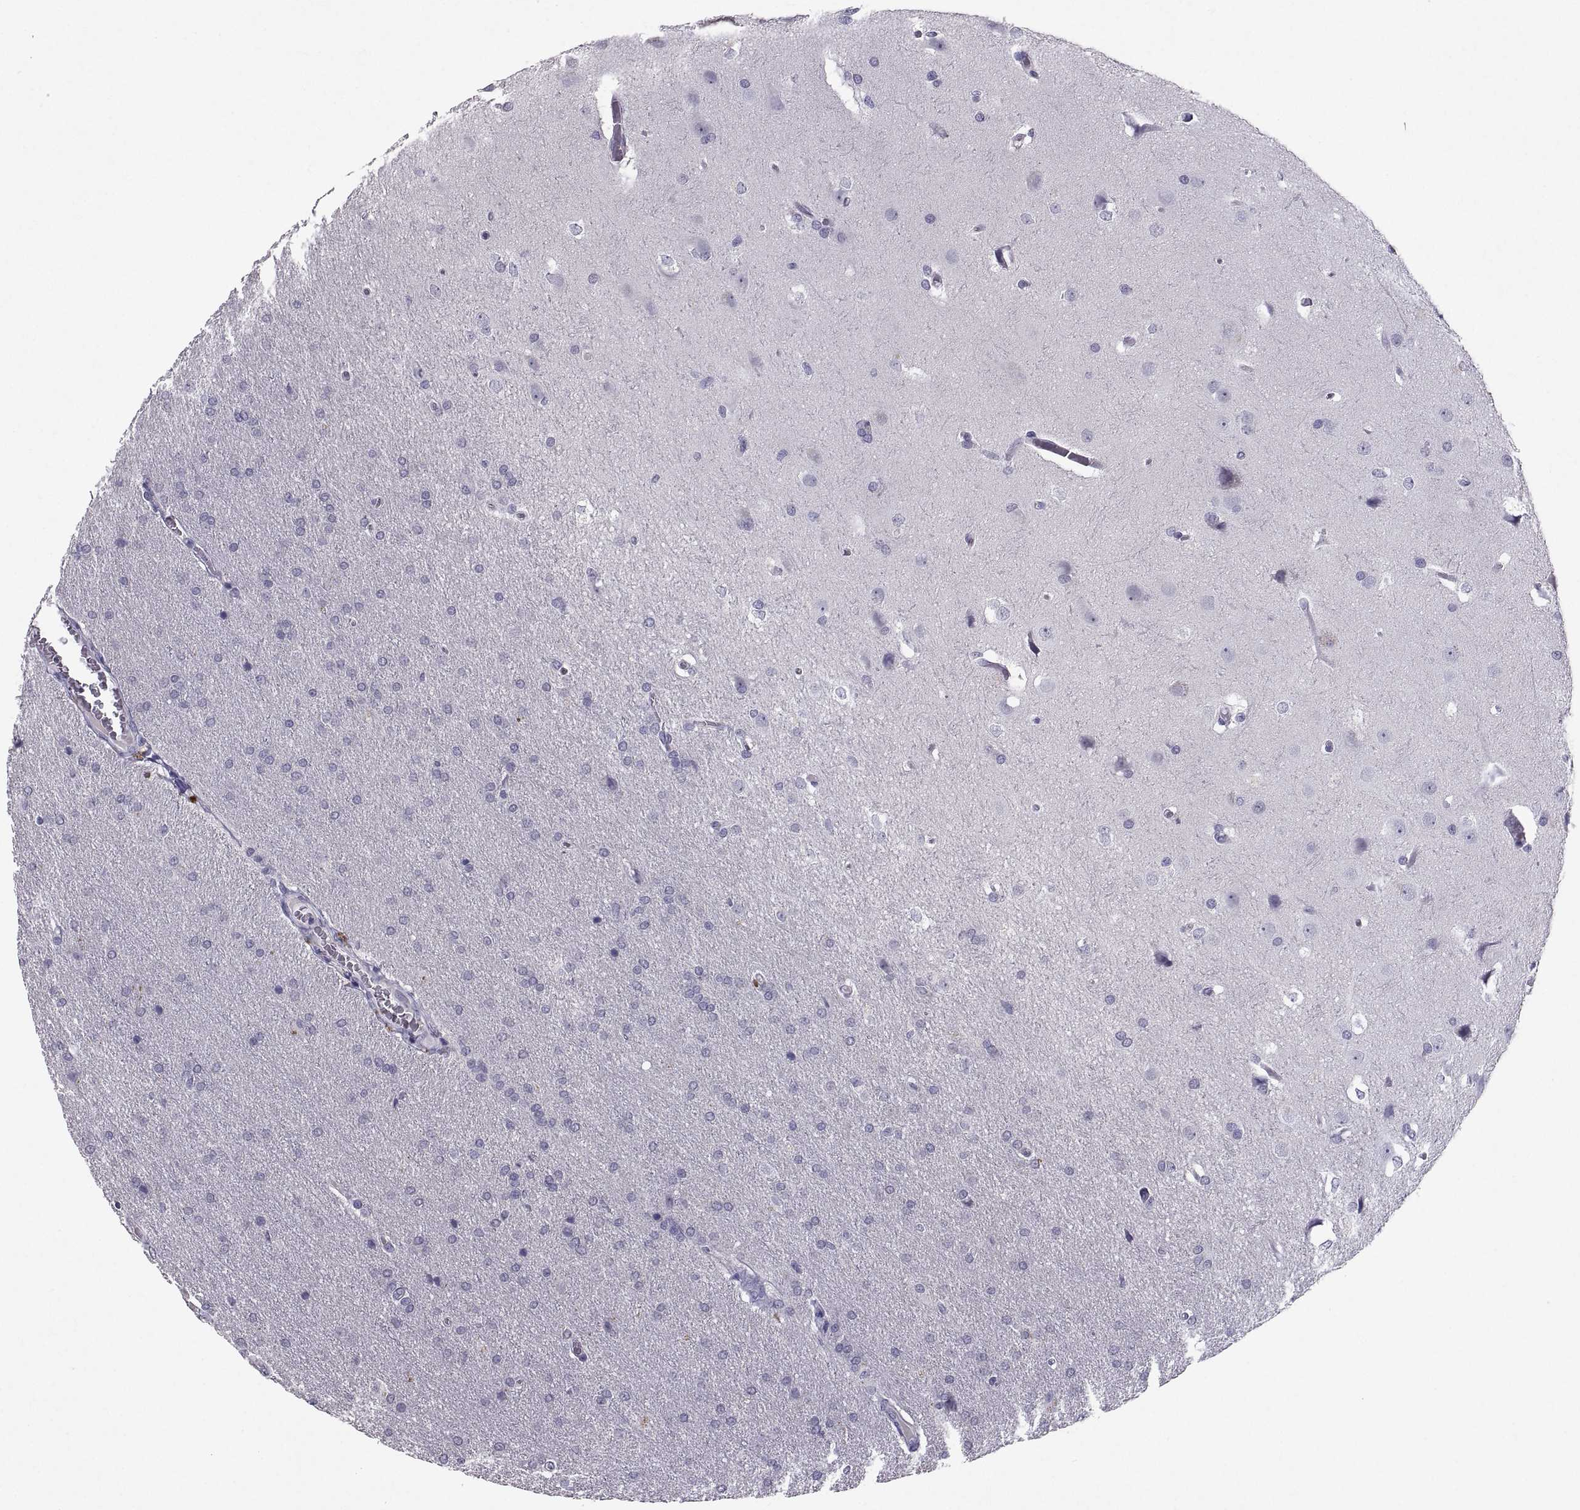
{"staining": {"intensity": "negative", "quantity": "none", "location": "none"}, "tissue": "glioma", "cell_type": "Tumor cells", "image_type": "cancer", "snomed": [{"axis": "morphology", "description": "Glioma, malignant, Low grade"}, {"axis": "topography", "description": "Brain"}], "caption": "Photomicrograph shows no significant protein positivity in tumor cells of malignant glioma (low-grade). (DAB (3,3'-diaminobenzidine) IHC visualized using brightfield microscopy, high magnification).", "gene": "SOX21", "patient": {"sex": "female", "age": 32}}